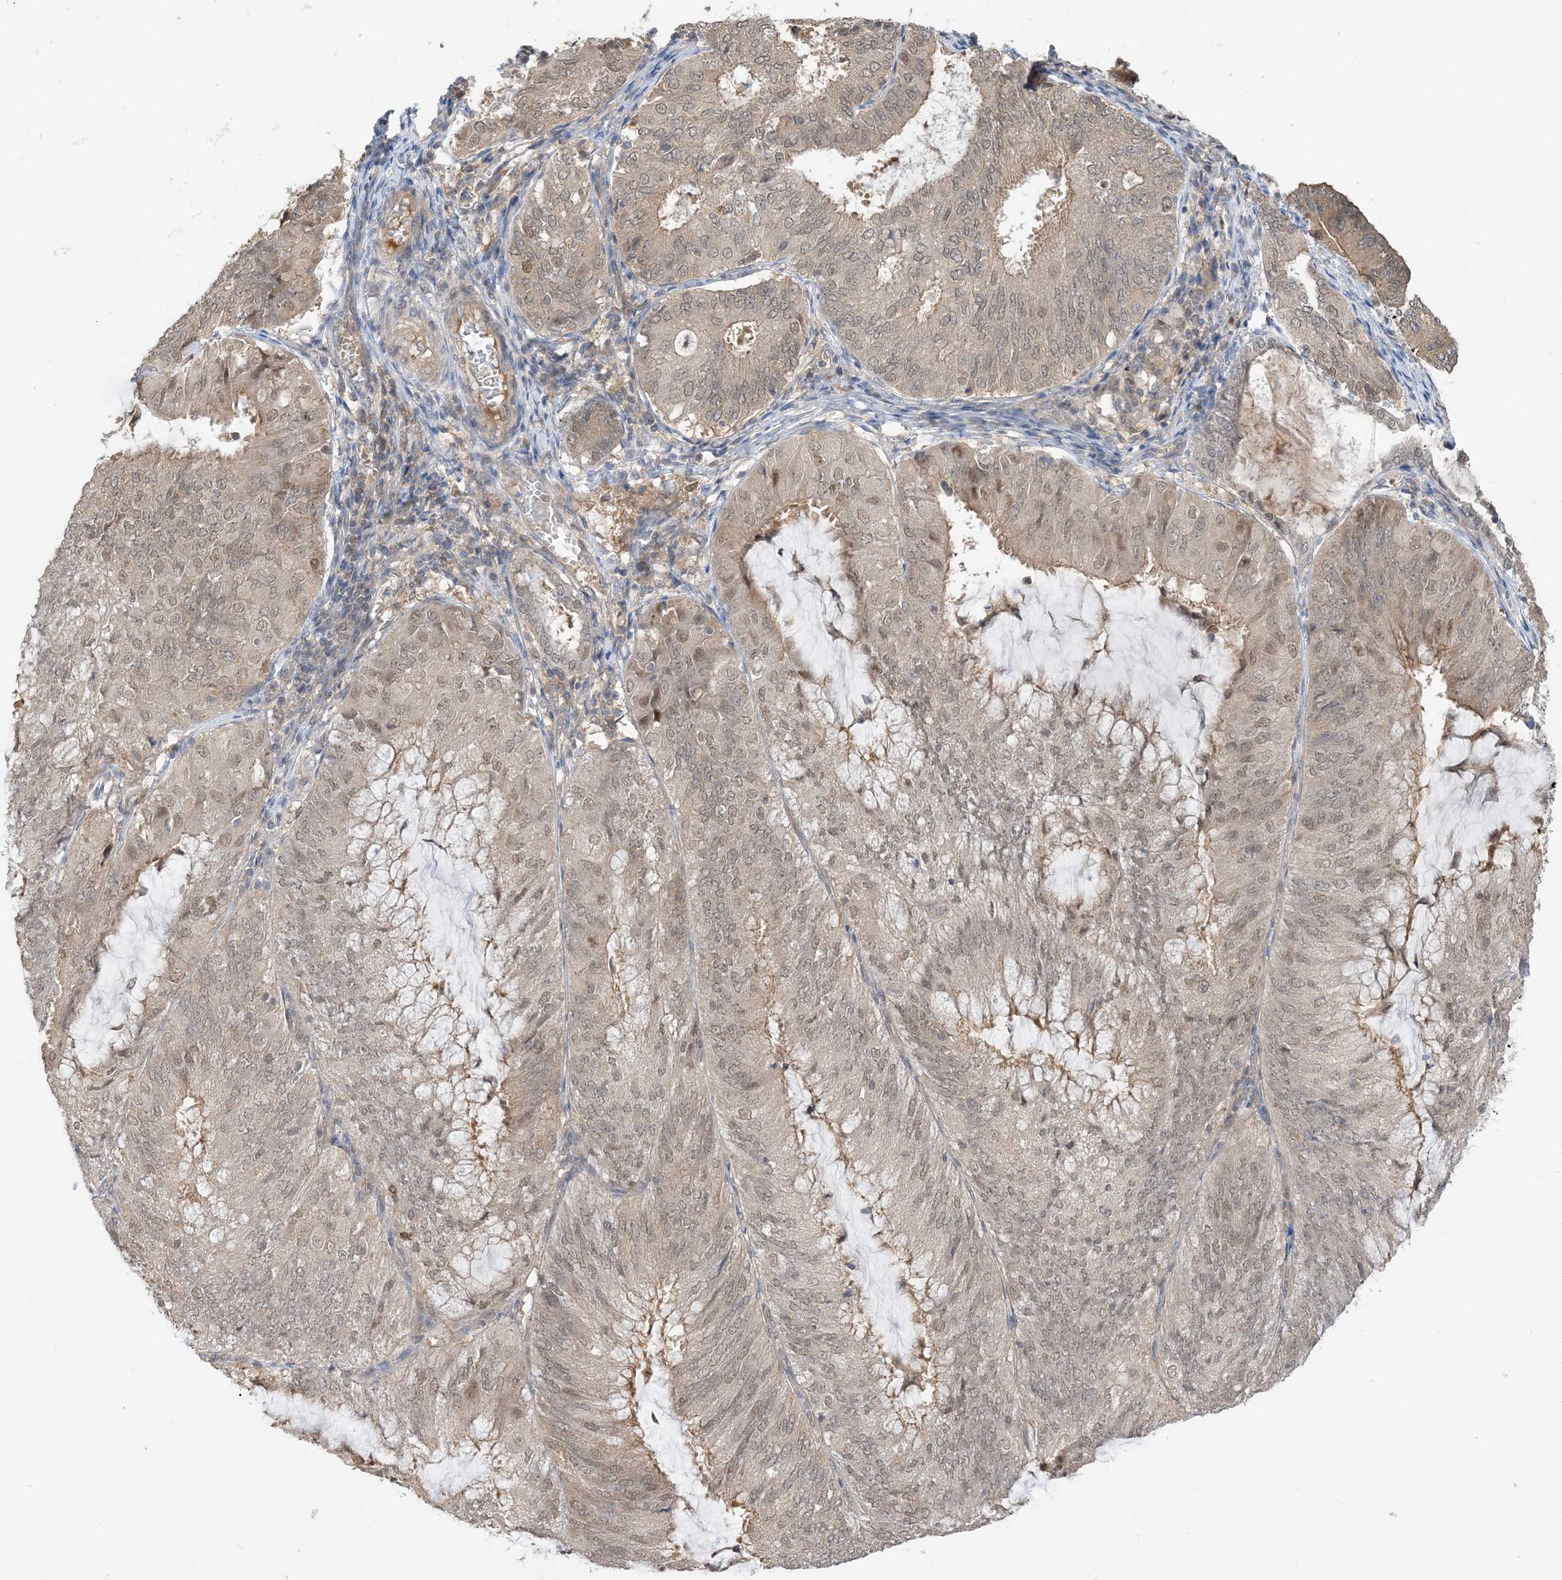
{"staining": {"intensity": "weak", "quantity": "25%-75%", "location": "nuclear"}, "tissue": "endometrial cancer", "cell_type": "Tumor cells", "image_type": "cancer", "snomed": [{"axis": "morphology", "description": "Adenocarcinoma, NOS"}, {"axis": "topography", "description": "Endometrium"}], "caption": "This photomicrograph reveals immunohistochemistry staining of endometrial cancer, with low weak nuclear expression in about 25%-75% of tumor cells.", "gene": "WDR26", "patient": {"sex": "female", "age": 81}}